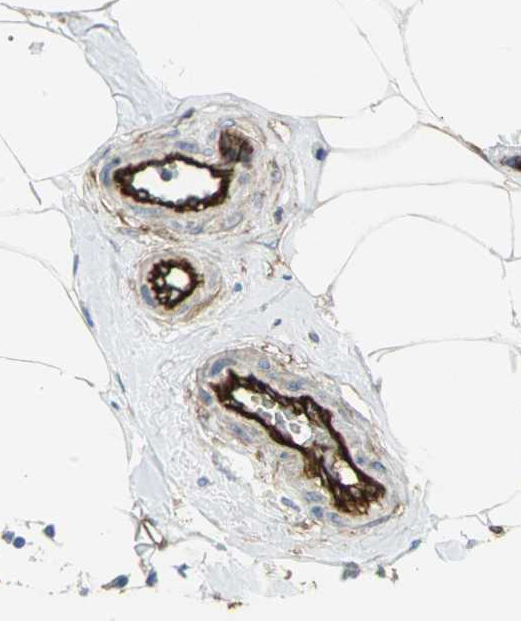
{"staining": {"intensity": "strong", "quantity": ">75%", "location": "cytoplasmic/membranous"}, "tissue": "breast cancer", "cell_type": "Tumor cells", "image_type": "cancer", "snomed": [{"axis": "morphology", "description": "Normal tissue, NOS"}, {"axis": "morphology", "description": "Duct carcinoma"}, {"axis": "topography", "description": "Breast"}], "caption": "Brown immunohistochemical staining in human breast cancer displays strong cytoplasmic/membranous staining in about >75% of tumor cells.", "gene": "FLNB", "patient": {"sex": "female", "age": 50}}